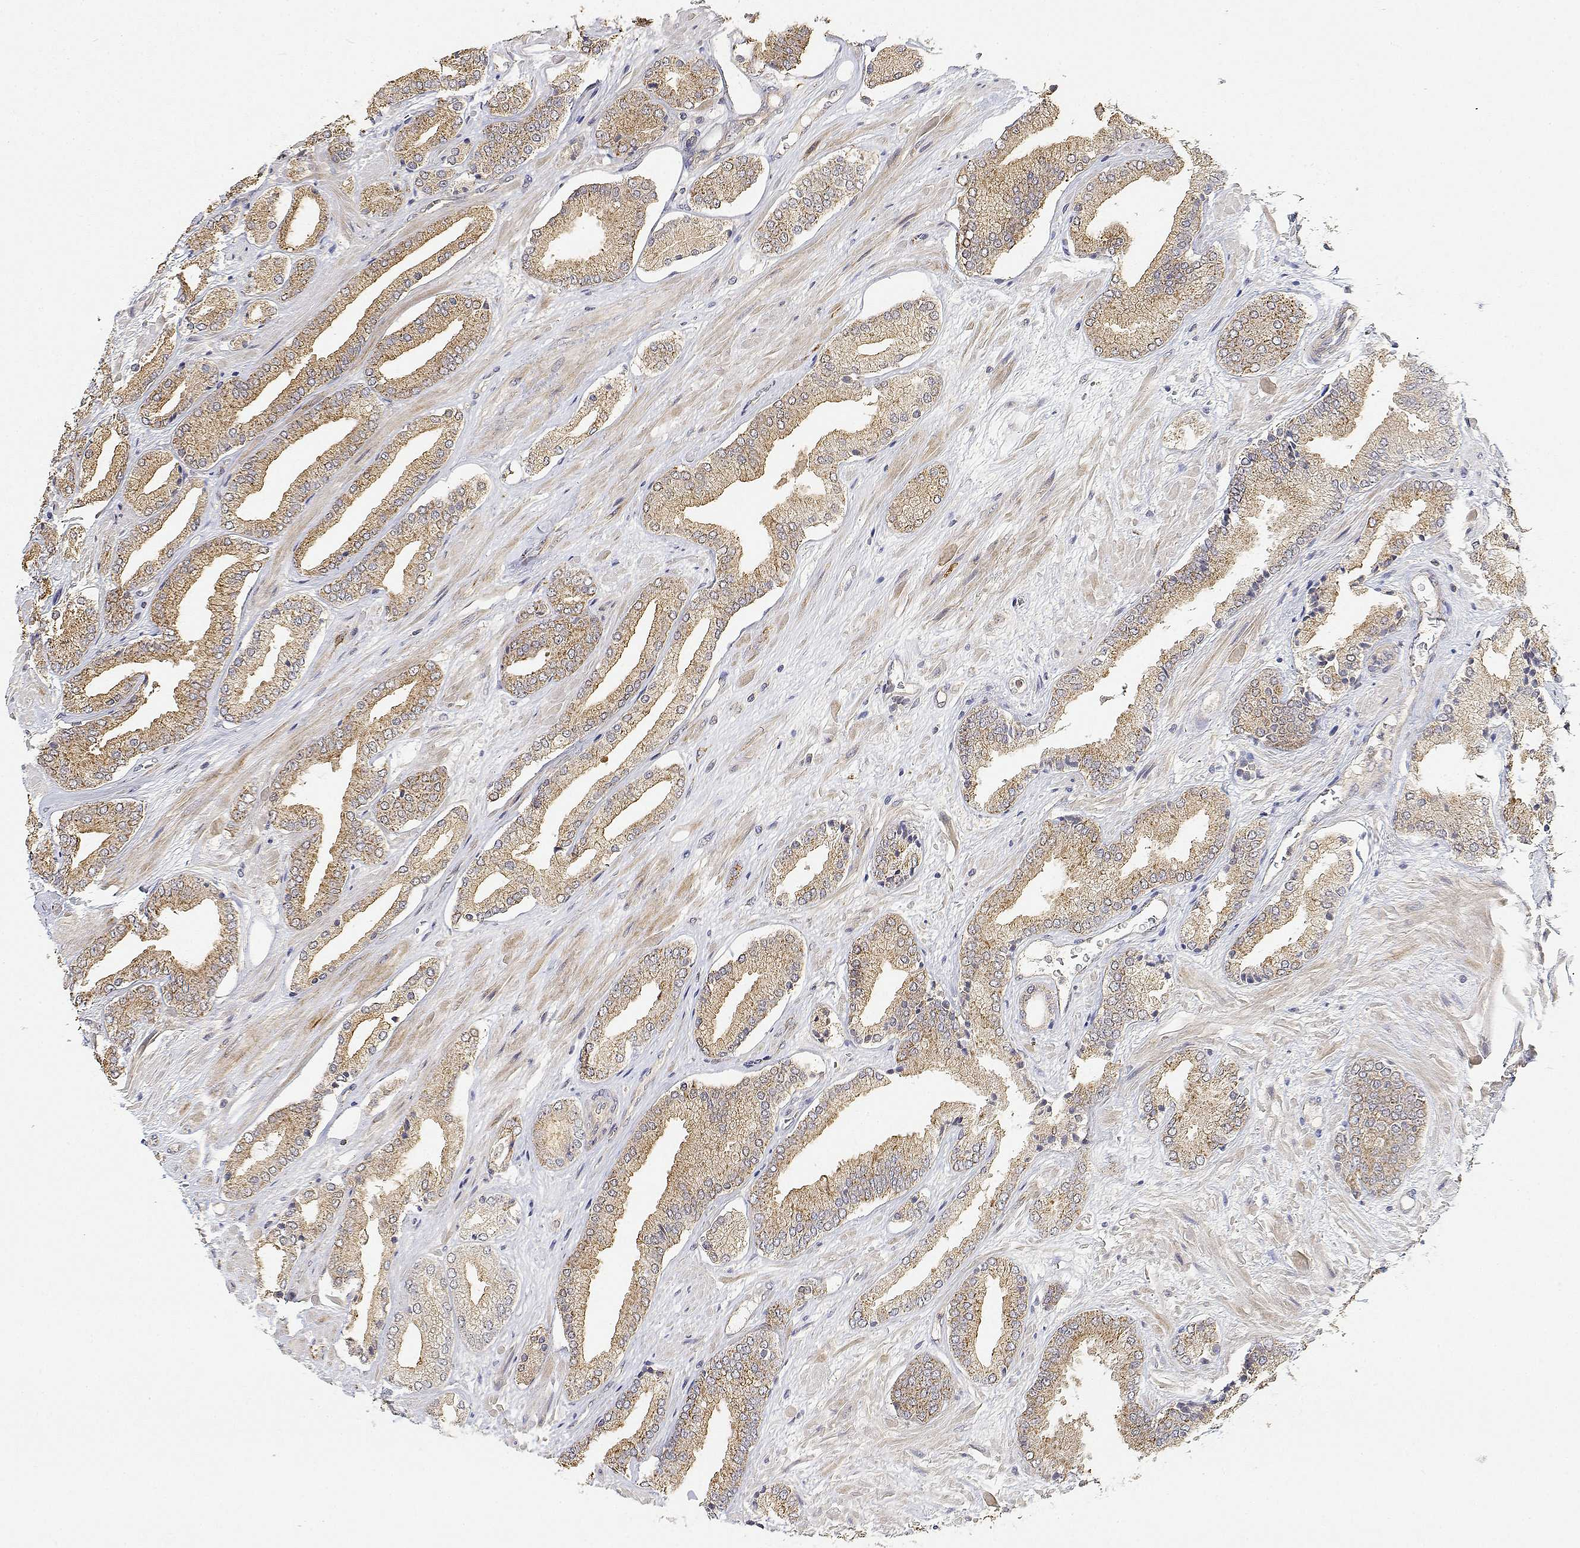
{"staining": {"intensity": "moderate", "quantity": ">75%", "location": "cytoplasmic/membranous"}, "tissue": "prostate cancer", "cell_type": "Tumor cells", "image_type": "cancer", "snomed": [{"axis": "morphology", "description": "Adenocarcinoma, High grade"}, {"axis": "topography", "description": "Prostate"}], "caption": "Protein expression analysis of prostate cancer demonstrates moderate cytoplasmic/membranous positivity in about >75% of tumor cells.", "gene": "LONRF3", "patient": {"sex": "male", "age": 56}}